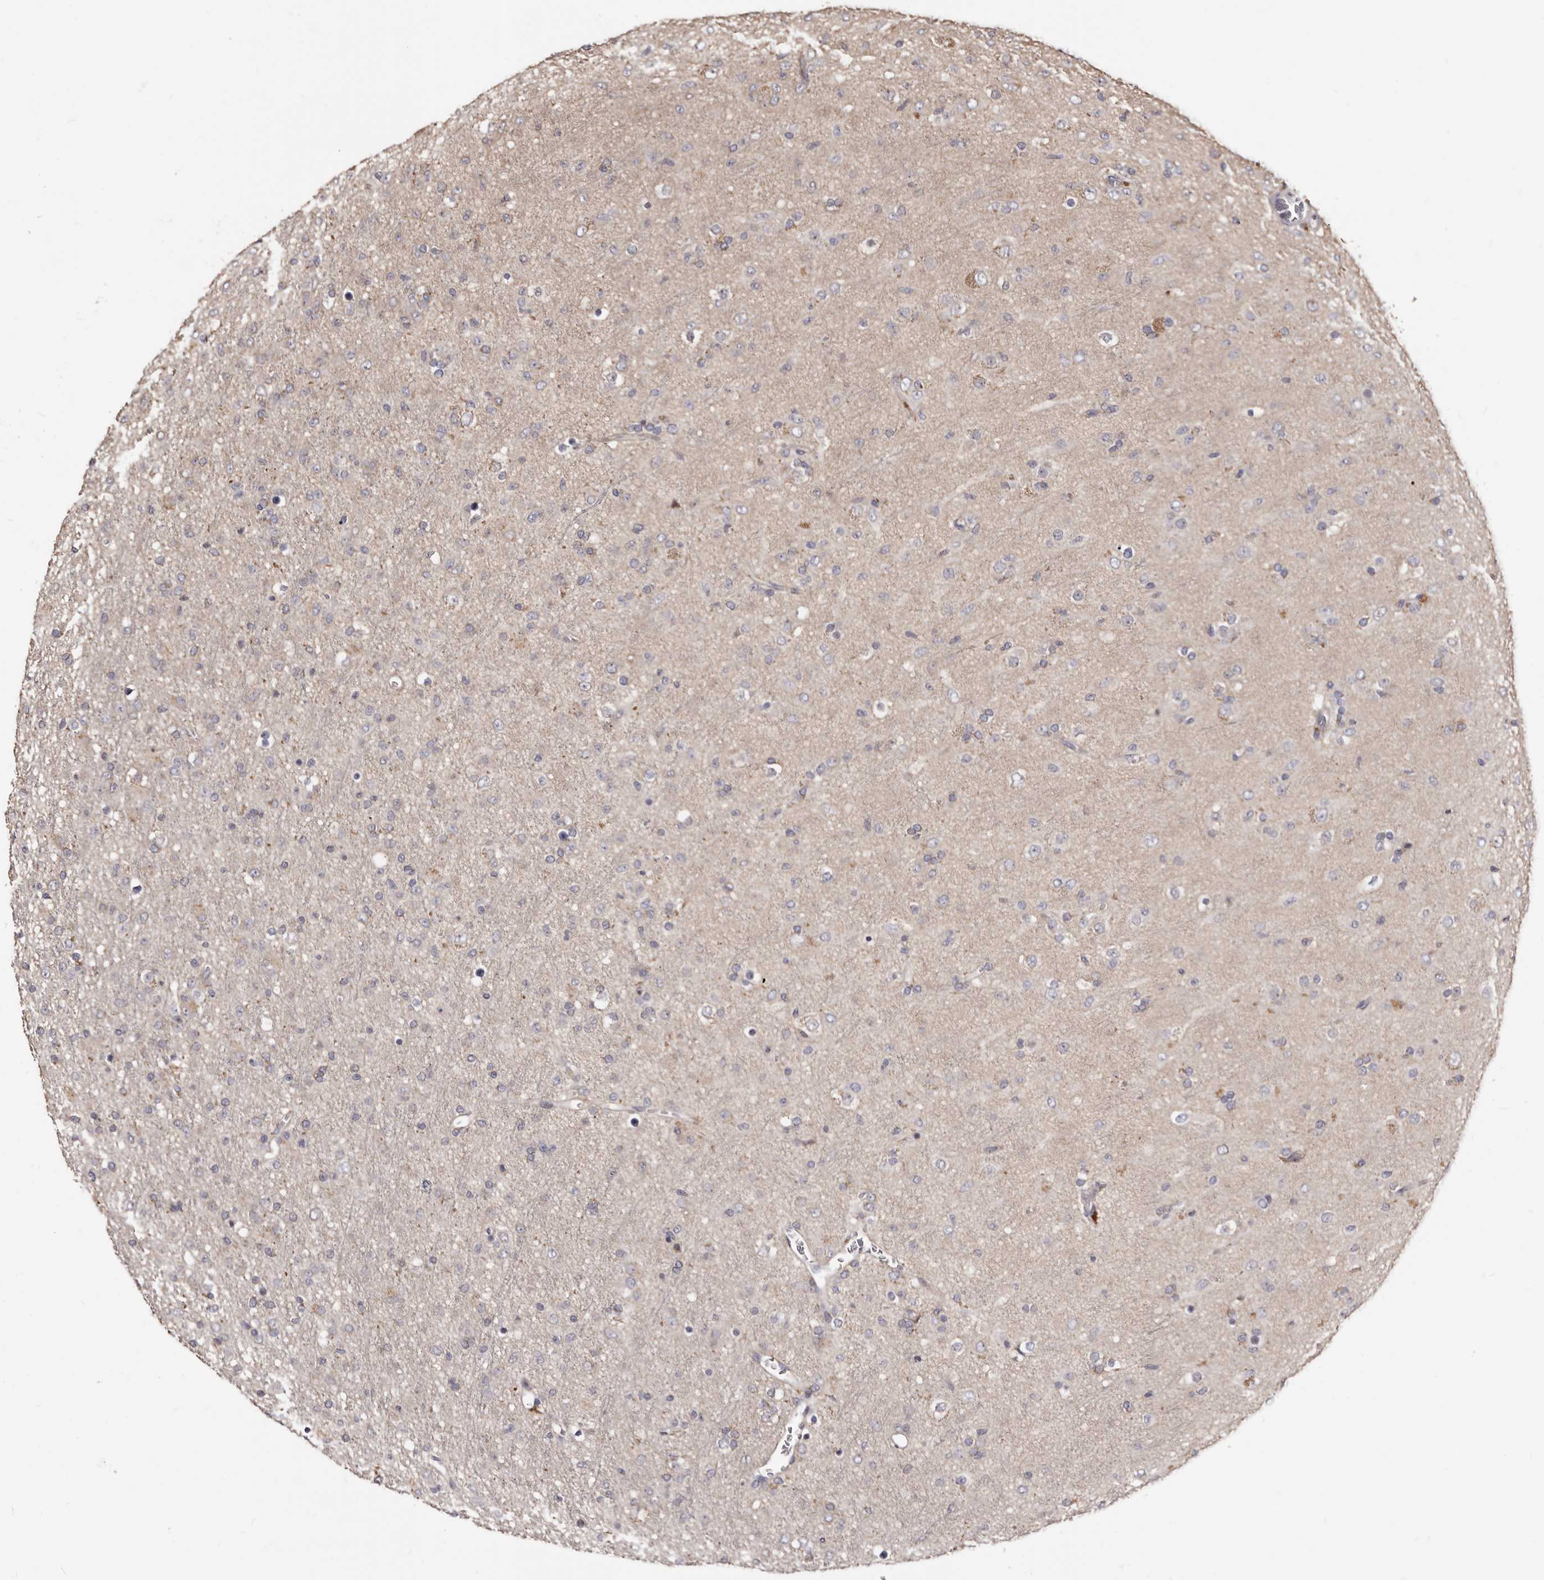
{"staining": {"intensity": "negative", "quantity": "none", "location": "none"}, "tissue": "glioma", "cell_type": "Tumor cells", "image_type": "cancer", "snomed": [{"axis": "morphology", "description": "Glioma, malignant, Low grade"}, {"axis": "topography", "description": "Brain"}], "caption": "Tumor cells show no significant staining in glioma.", "gene": "PTAFR", "patient": {"sex": "male", "age": 65}}